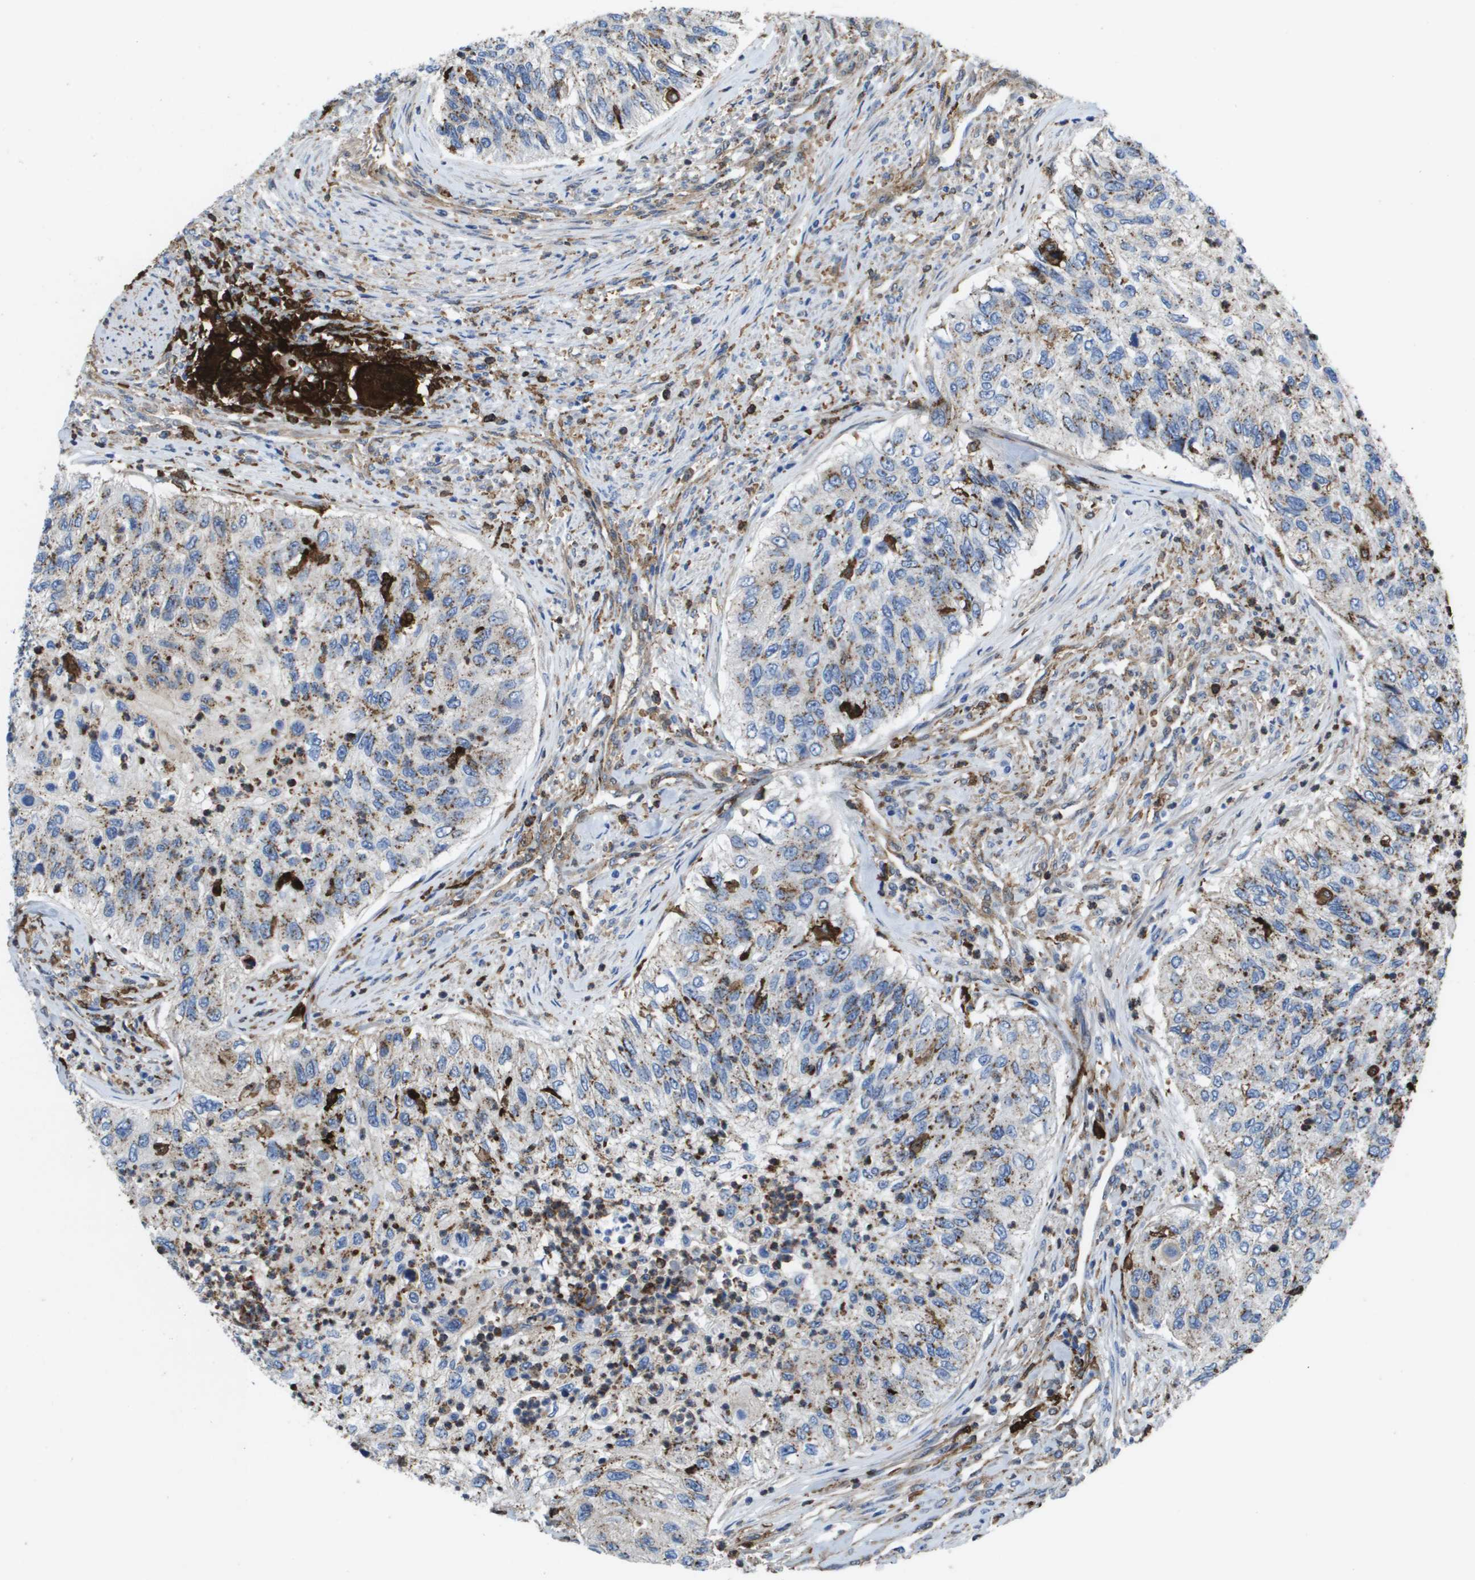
{"staining": {"intensity": "moderate", "quantity": ">75%", "location": "cytoplasmic/membranous"}, "tissue": "urothelial cancer", "cell_type": "Tumor cells", "image_type": "cancer", "snomed": [{"axis": "morphology", "description": "Urothelial carcinoma, High grade"}, {"axis": "topography", "description": "Urinary bladder"}], "caption": "A brown stain shows moderate cytoplasmic/membranous positivity of a protein in human urothelial carcinoma (high-grade) tumor cells.", "gene": "SLC37A2", "patient": {"sex": "female", "age": 60}}